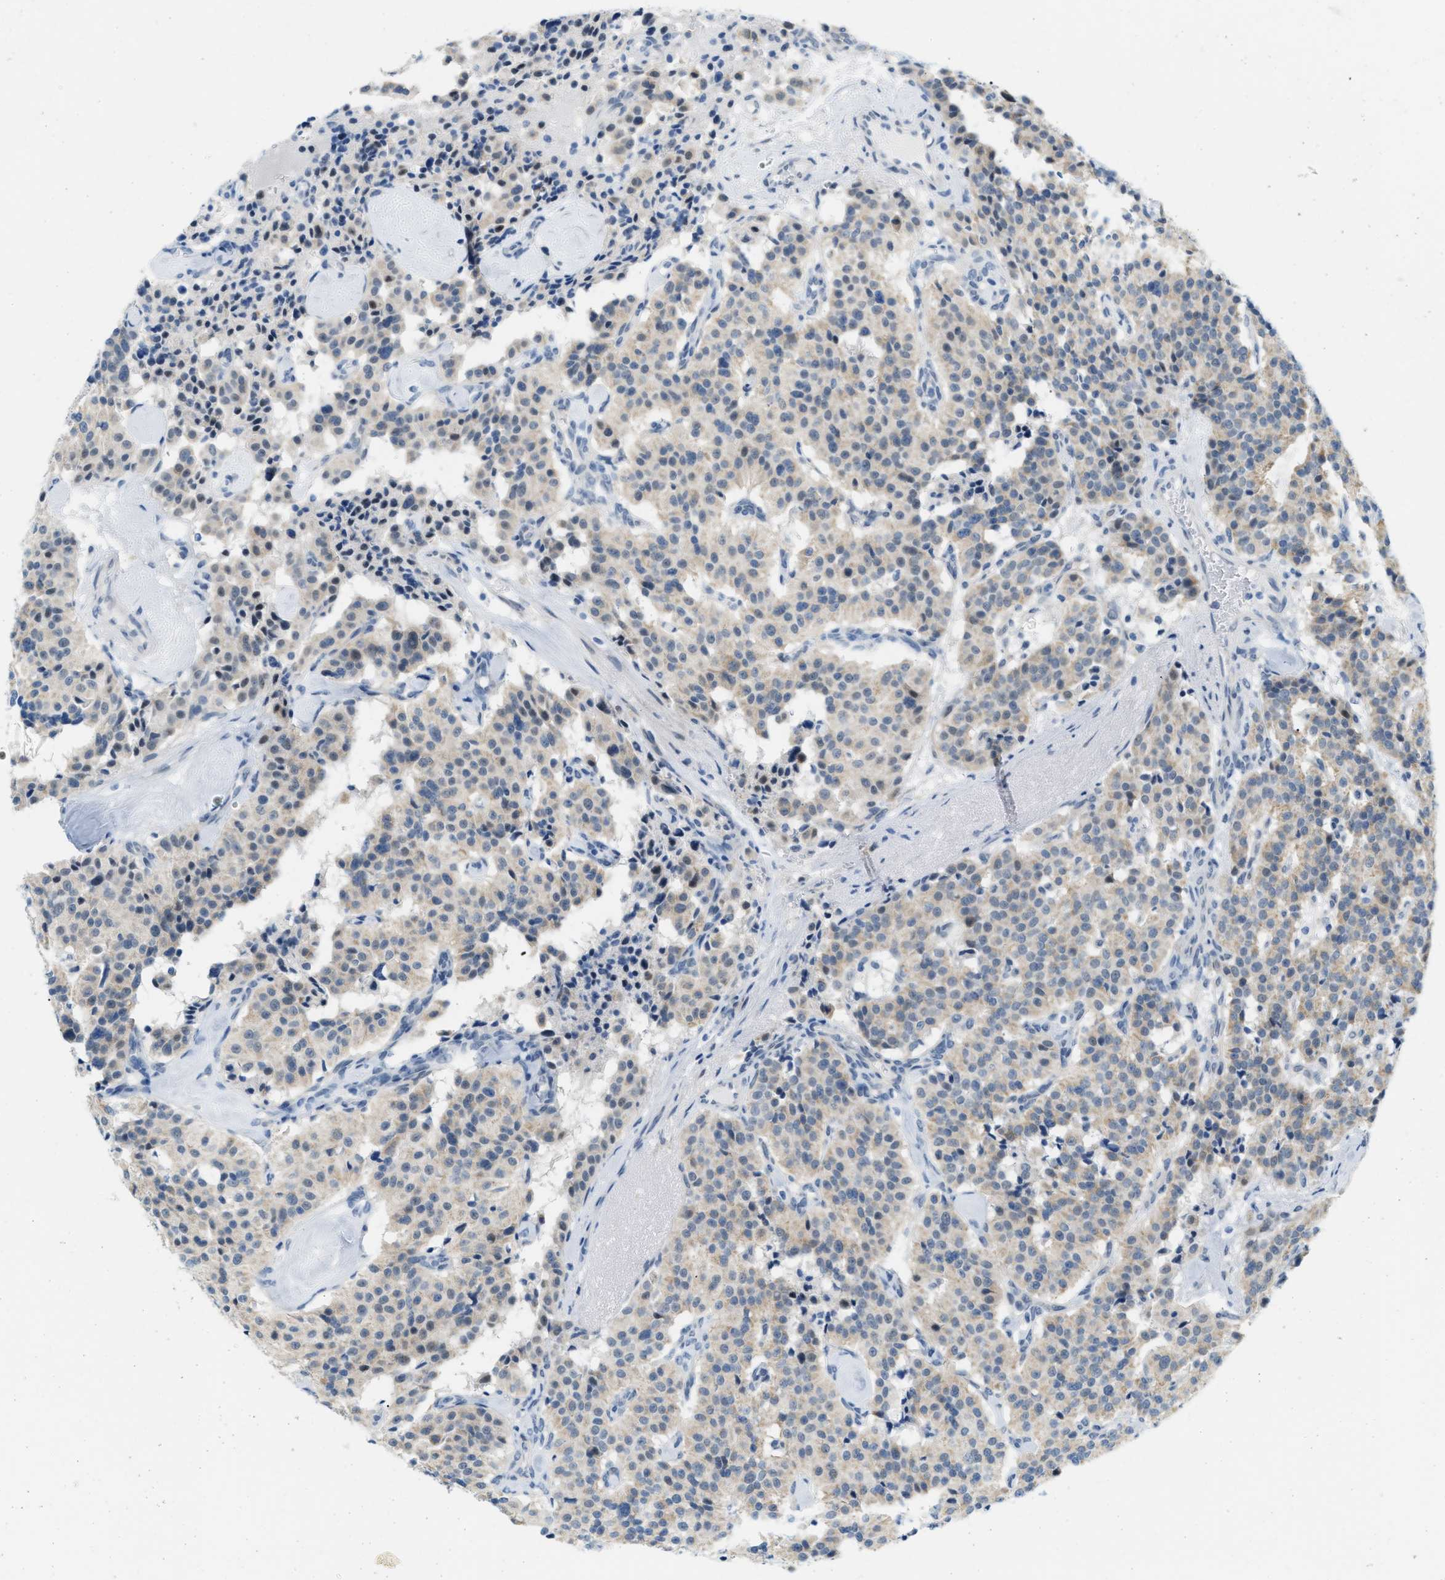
{"staining": {"intensity": "weak", "quantity": "25%-75%", "location": "cytoplasmic/membranous"}, "tissue": "carcinoid", "cell_type": "Tumor cells", "image_type": "cancer", "snomed": [{"axis": "morphology", "description": "Carcinoid, malignant, NOS"}, {"axis": "topography", "description": "Lung"}], "caption": "Carcinoid stained with DAB (3,3'-diaminobenzidine) immunohistochemistry (IHC) shows low levels of weak cytoplasmic/membranous staining in approximately 25%-75% of tumor cells. The protein of interest is stained brown, and the nuclei are stained in blue (DAB IHC with brightfield microscopy, high magnification).", "gene": "PHRF1", "patient": {"sex": "male", "age": 30}}